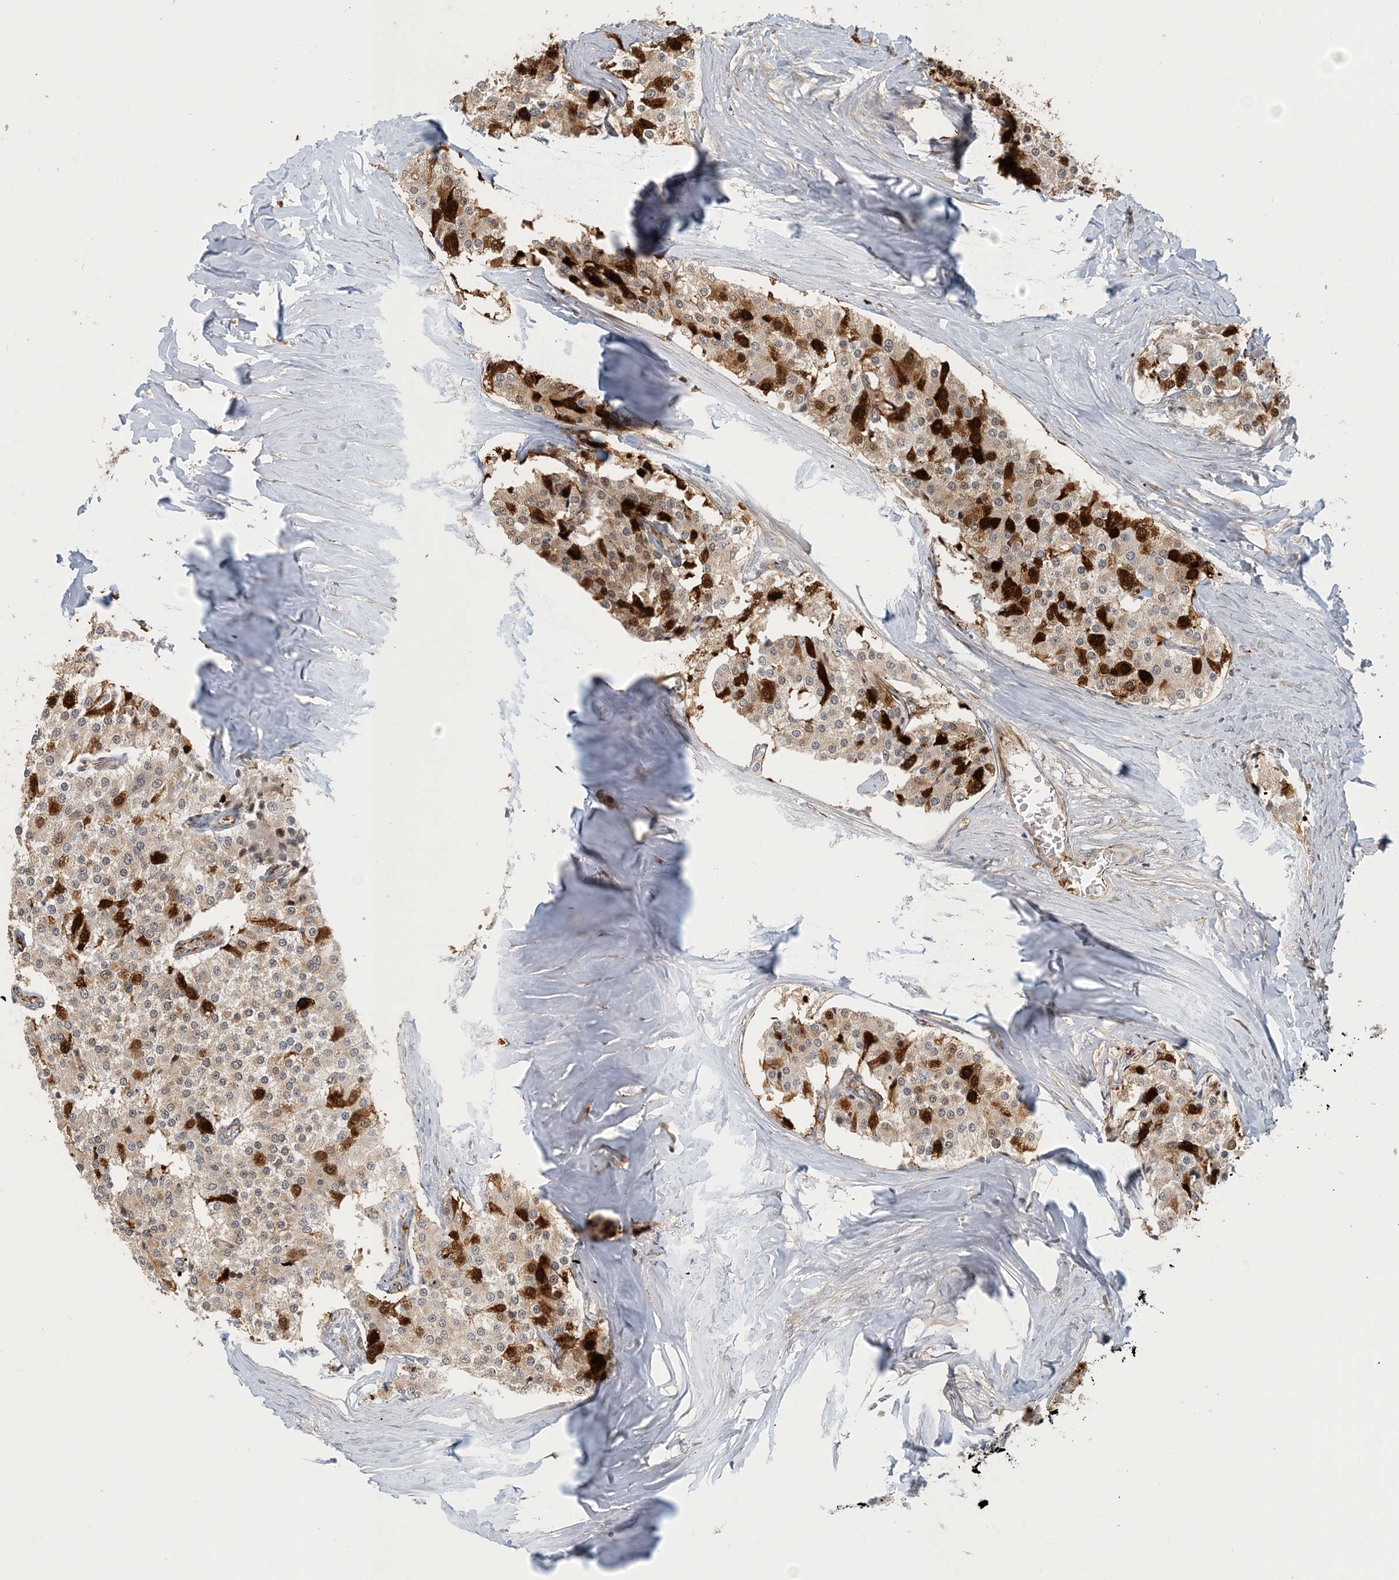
{"staining": {"intensity": "strong", "quantity": "25%-75%", "location": "cytoplasmic/membranous,nuclear"}, "tissue": "carcinoid", "cell_type": "Tumor cells", "image_type": "cancer", "snomed": [{"axis": "morphology", "description": "Carcinoid, malignant, NOS"}, {"axis": "topography", "description": "Colon"}], "caption": "This is an image of IHC staining of malignant carcinoid, which shows strong expression in the cytoplasmic/membranous and nuclear of tumor cells.", "gene": "MAPKBP1", "patient": {"sex": "female", "age": 52}}